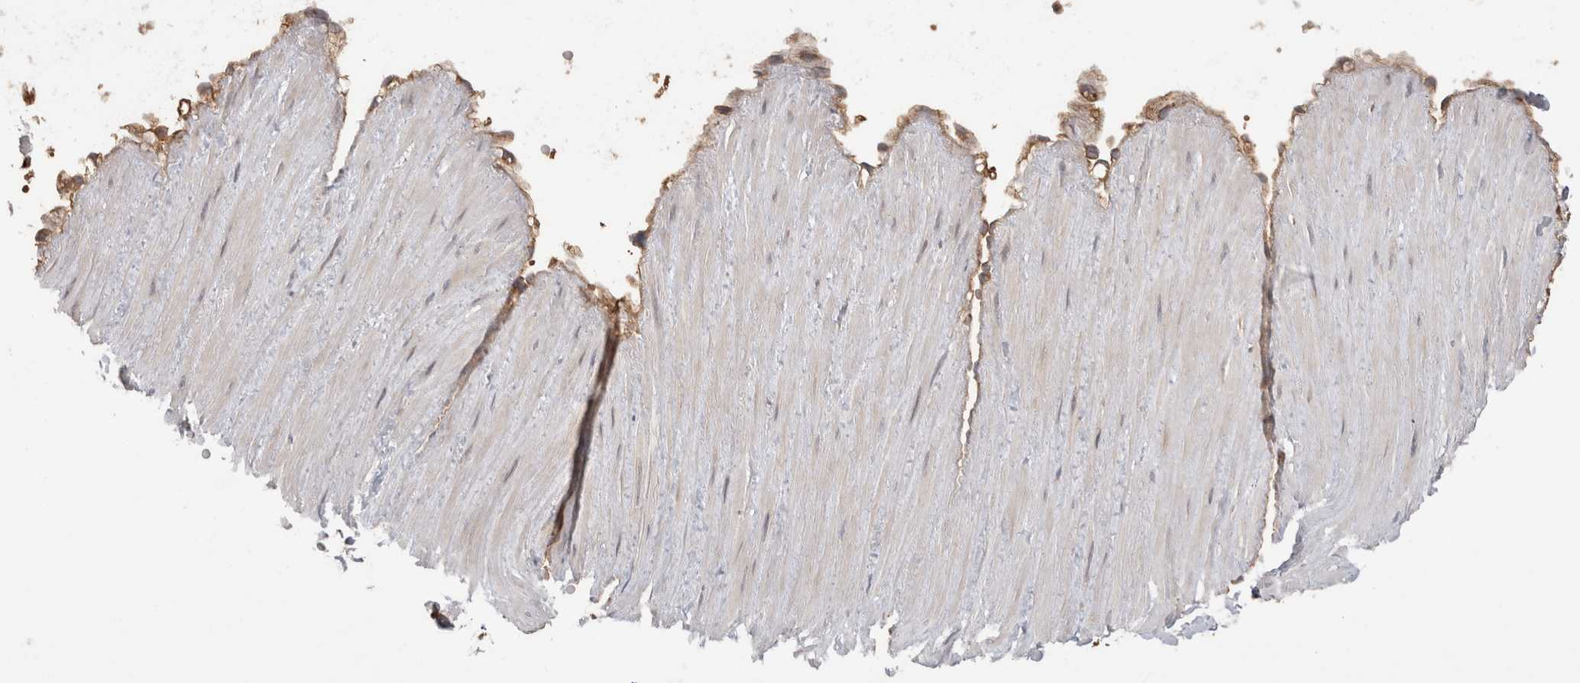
{"staining": {"intensity": "negative", "quantity": "none", "location": "none"}, "tissue": "soft tissue", "cell_type": "Fibroblasts", "image_type": "normal", "snomed": [{"axis": "morphology", "description": "Normal tissue, NOS"}, {"axis": "topography", "description": "Adipose tissue"}, {"axis": "topography", "description": "Vascular tissue"}, {"axis": "topography", "description": "Peripheral nerve tissue"}], "caption": "A micrograph of human soft tissue is negative for staining in fibroblasts. Brightfield microscopy of immunohistochemistry stained with DAB (3,3'-diaminobenzidine) (brown) and hematoxylin (blue), captured at high magnification.", "gene": "DARS2", "patient": {"sex": "male", "age": 25}}